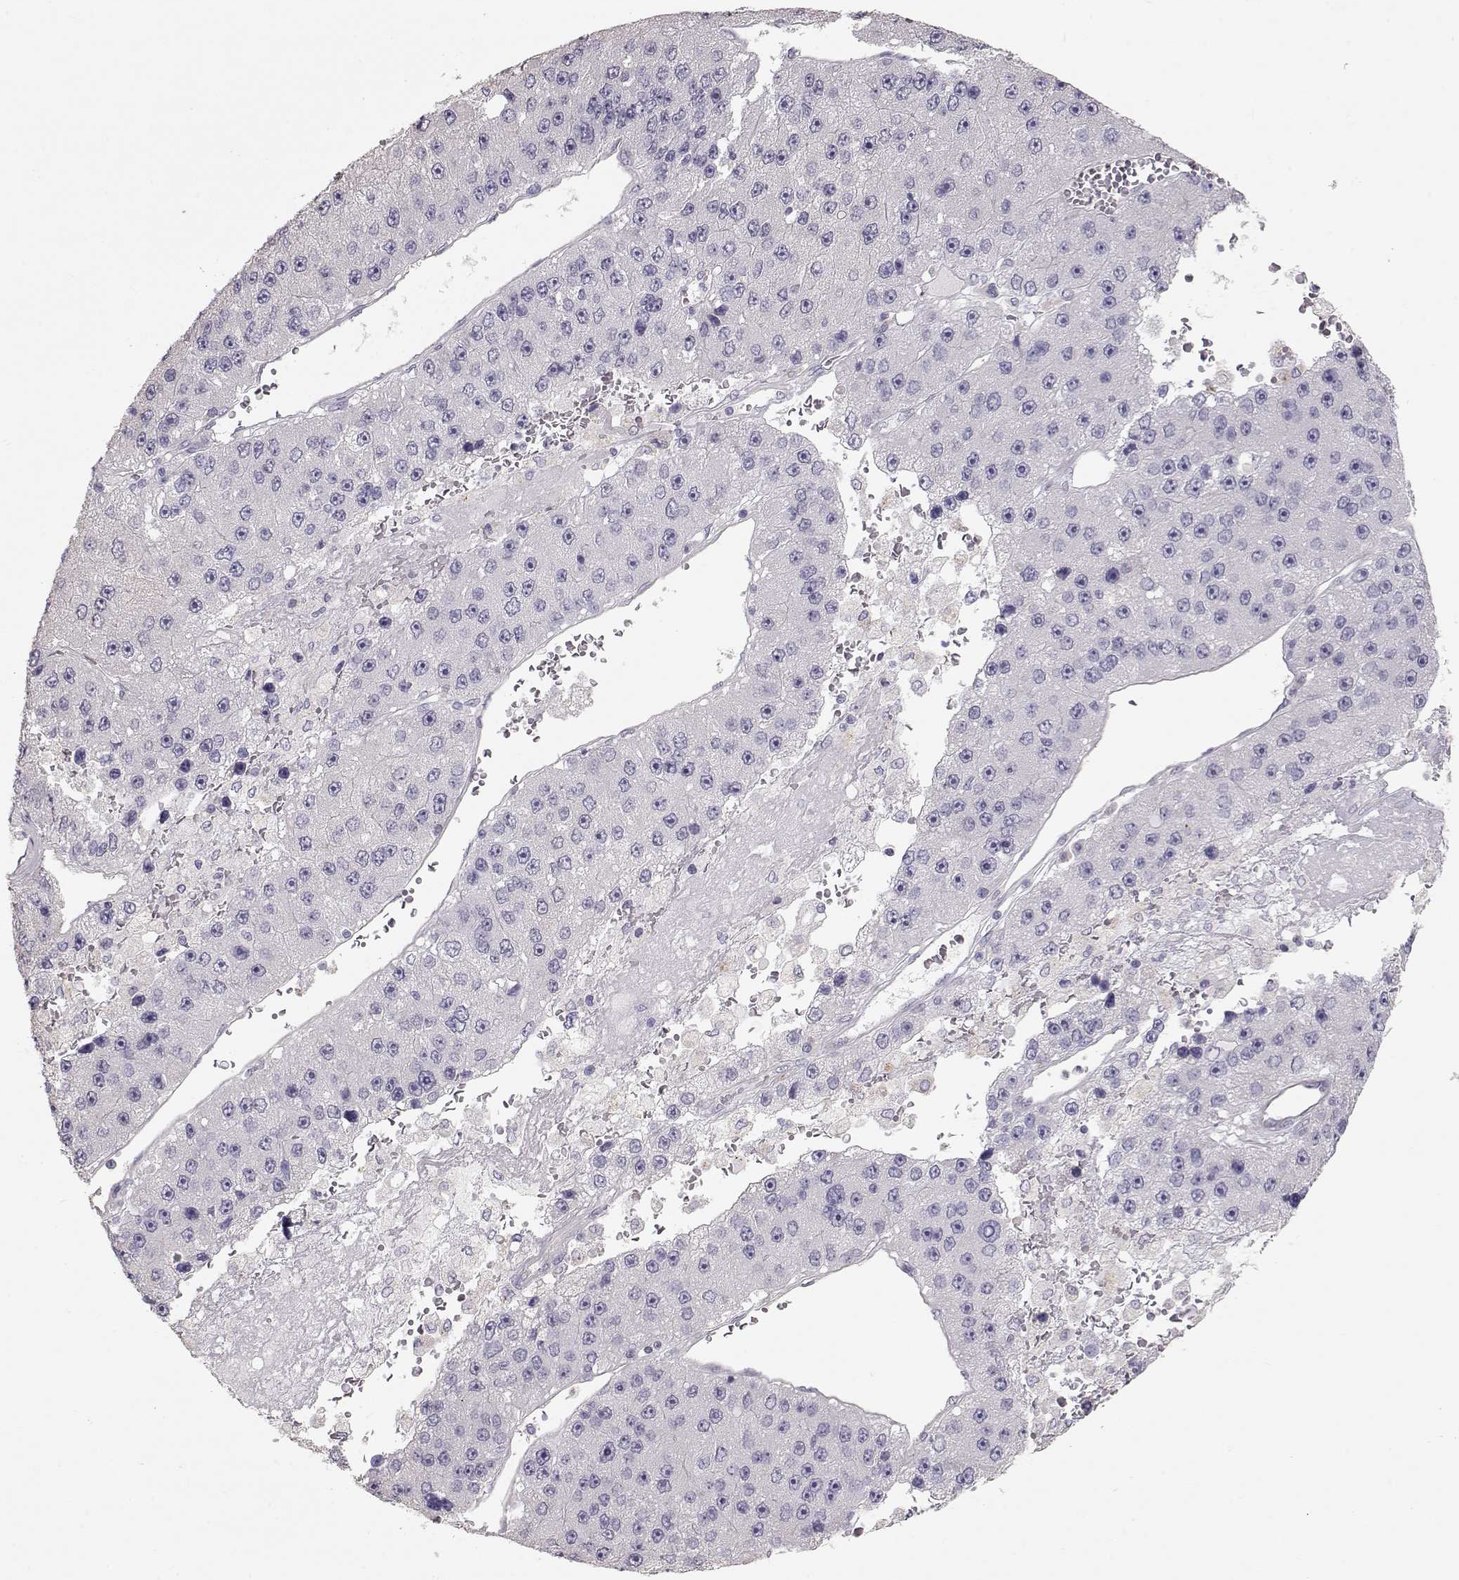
{"staining": {"intensity": "negative", "quantity": "none", "location": "none"}, "tissue": "liver cancer", "cell_type": "Tumor cells", "image_type": "cancer", "snomed": [{"axis": "morphology", "description": "Carcinoma, Hepatocellular, NOS"}, {"axis": "topography", "description": "Liver"}], "caption": "Micrograph shows no significant protein positivity in tumor cells of liver hepatocellular carcinoma. (DAB (3,3'-diaminobenzidine) immunohistochemistry with hematoxylin counter stain).", "gene": "SLC18A1", "patient": {"sex": "female", "age": 73}}